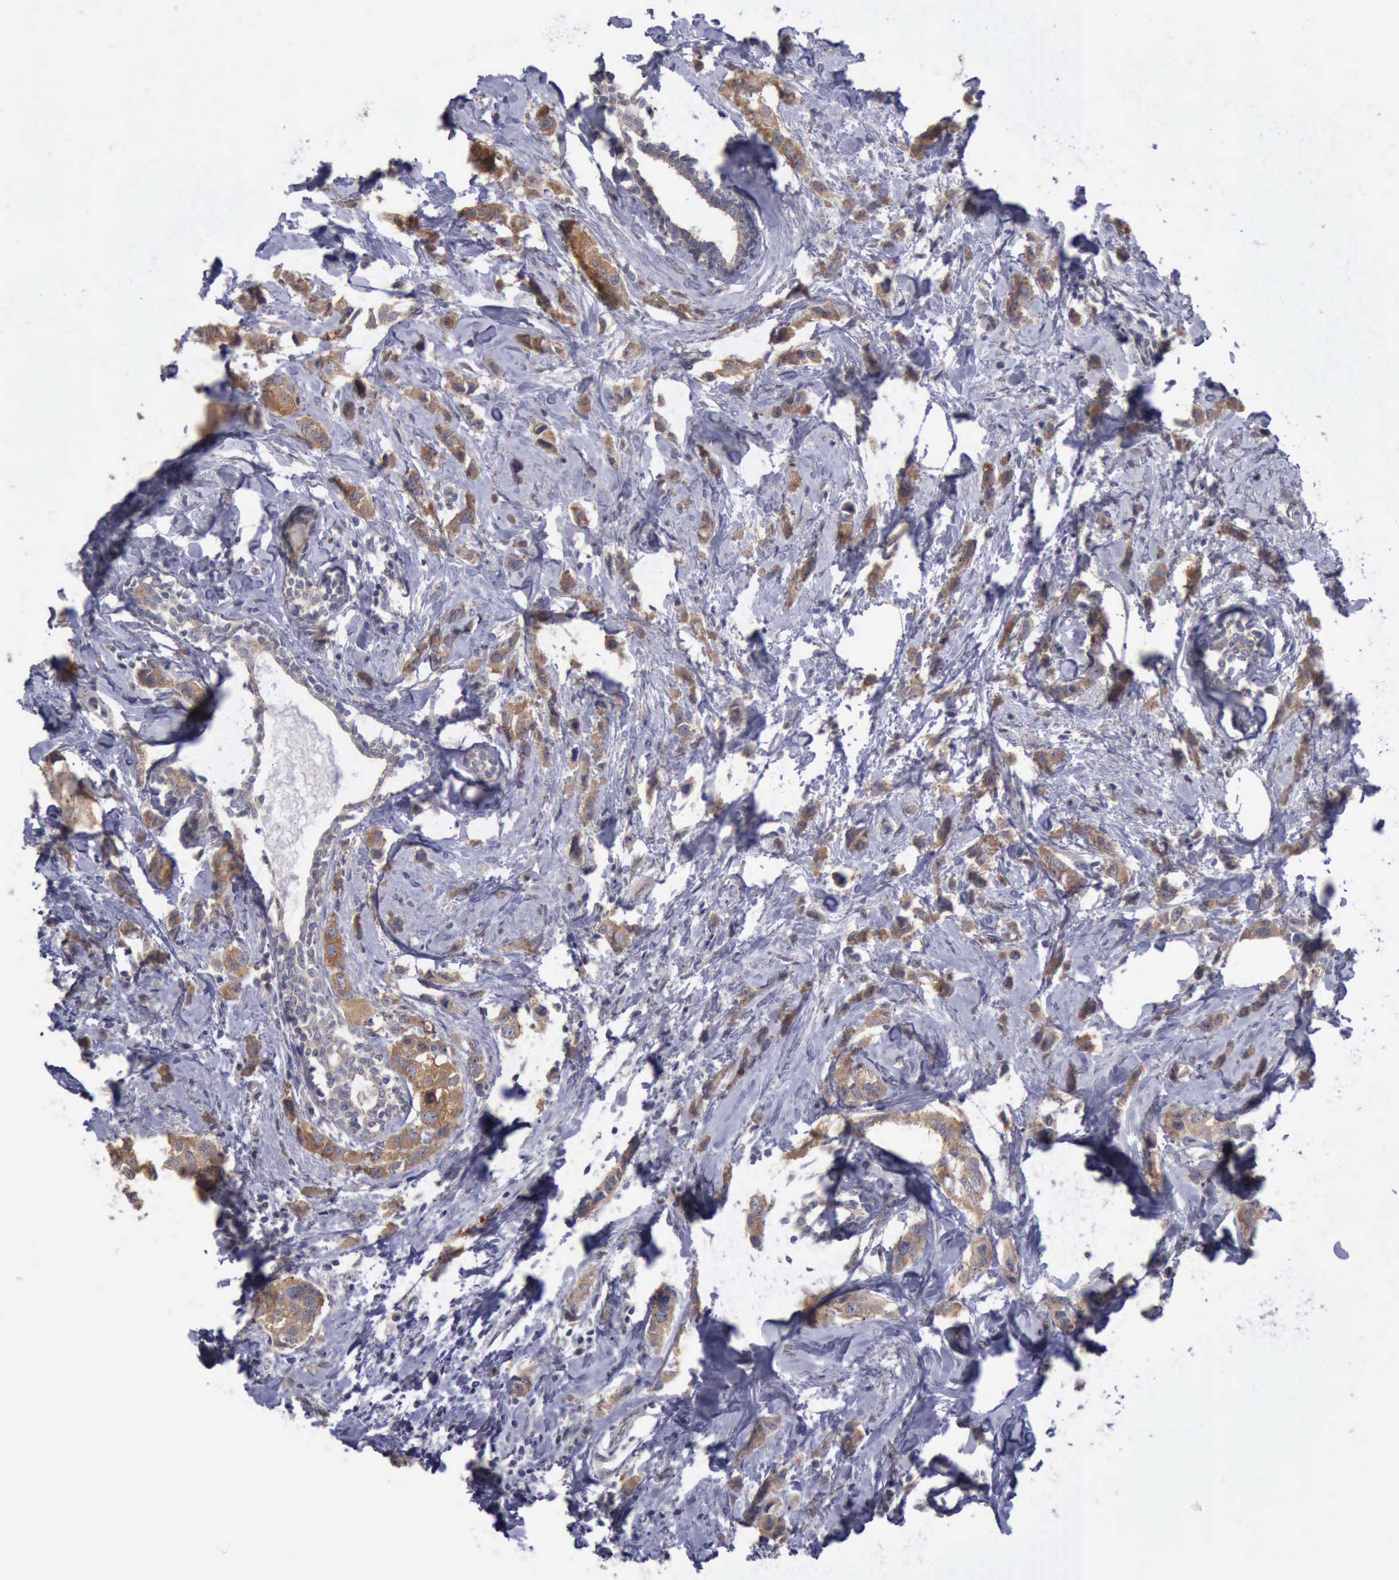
{"staining": {"intensity": "weak", "quantity": ">75%", "location": "cytoplasmic/membranous"}, "tissue": "breast cancer", "cell_type": "Tumor cells", "image_type": "cancer", "snomed": [{"axis": "morphology", "description": "Normal tissue, NOS"}, {"axis": "morphology", "description": "Duct carcinoma"}, {"axis": "topography", "description": "Breast"}], "caption": "Immunohistochemical staining of infiltrating ductal carcinoma (breast) reveals weak cytoplasmic/membranous protein expression in approximately >75% of tumor cells. (Brightfield microscopy of DAB IHC at high magnification).", "gene": "PHKA1", "patient": {"sex": "female", "age": 50}}